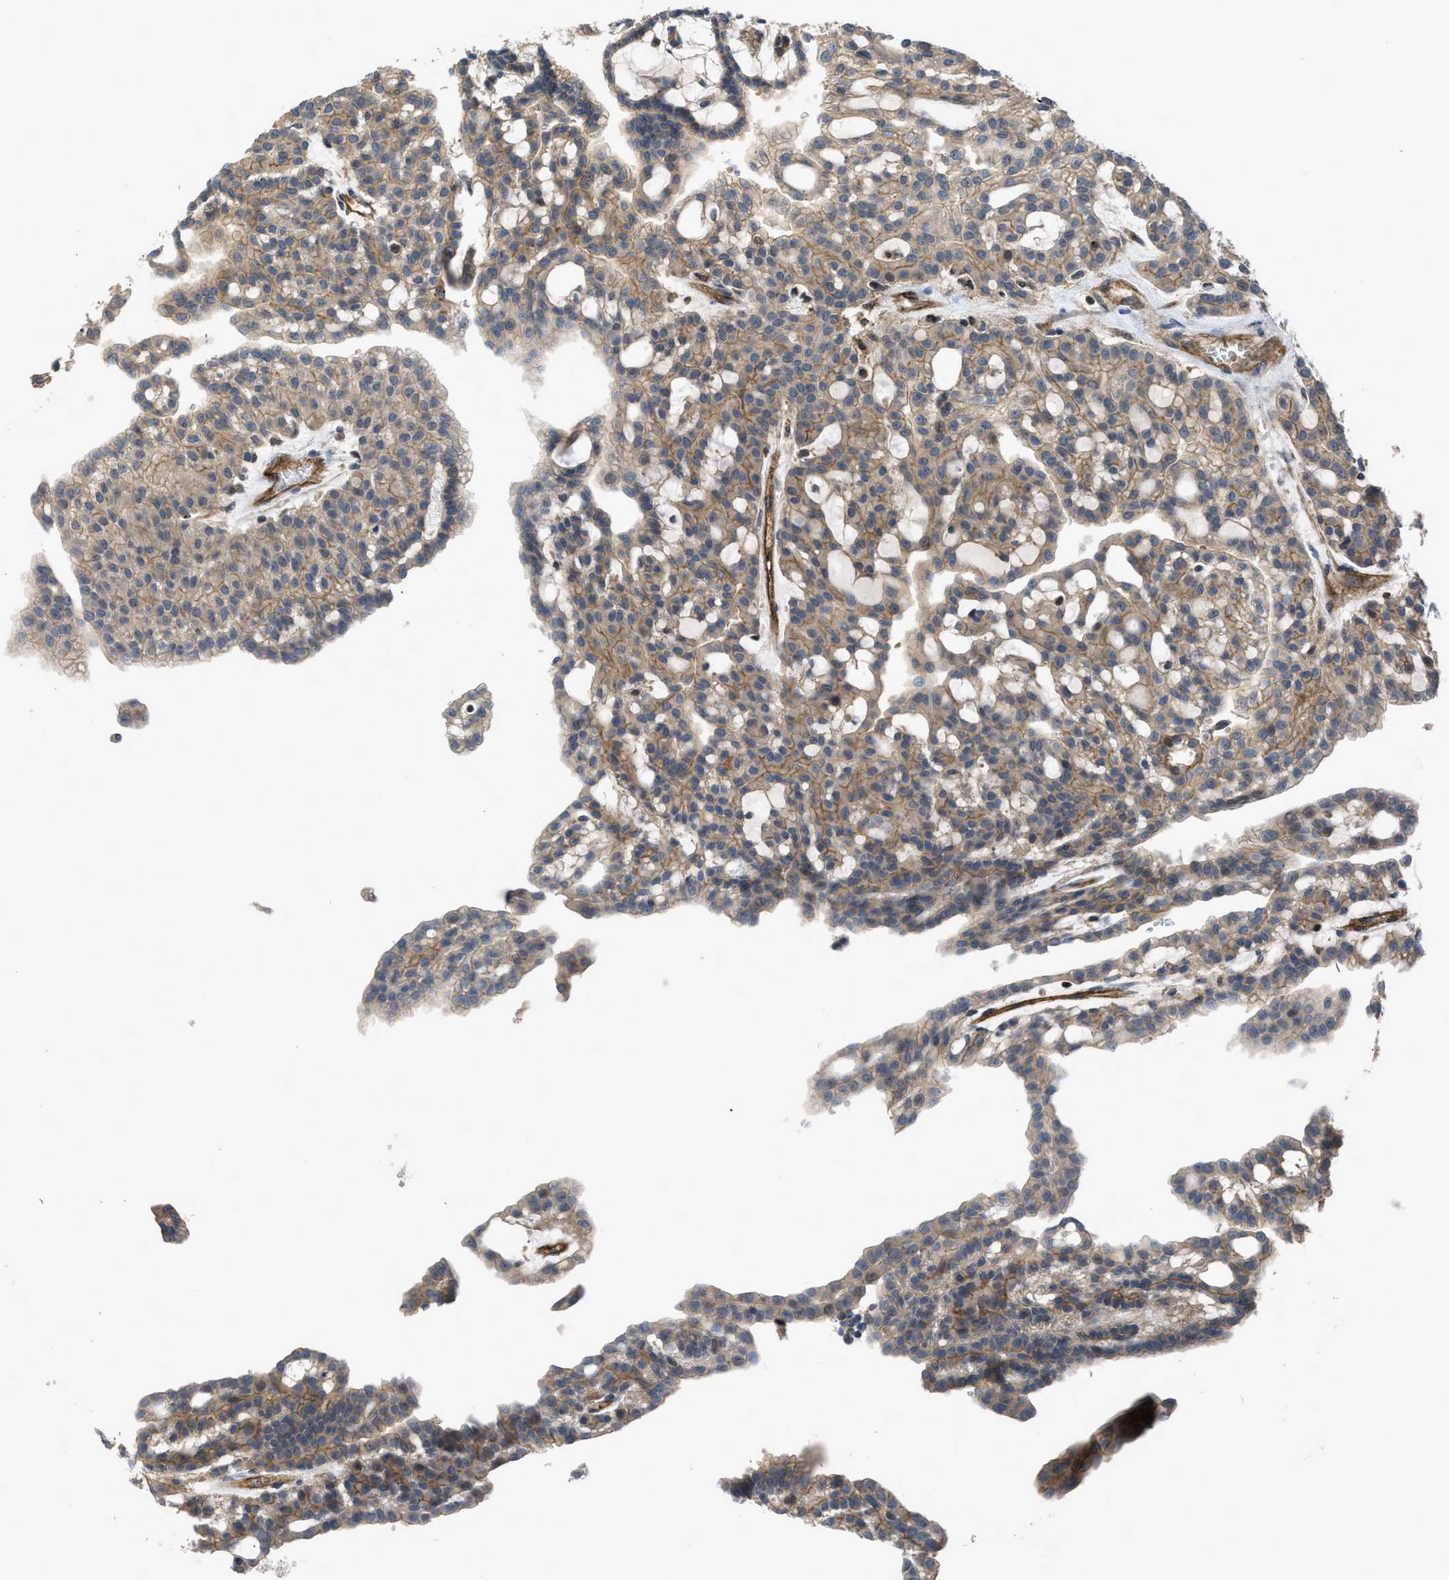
{"staining": {"intensity": "moderate", "quantity": ">75%", "location": "cytoplasmic/membranous"}, "tissue": "renal cancer", "cell_type": "Tumor cells", "image_type": "cancer", "snomed": [{"axis": "morphology", "description": "Adenocarcinoma, NOS"}, {"axis": "topography", "description": "Kidney"}], "caption": "A histopathology image showing moderate cytoplasmic/membranous expression in about >75% of tumor cells in renal adenocarcinoma, as visualized by brown immunohistochemical staining.", "gene": "GPATCH2L", "patient": {"sex": "male", "age": 63}}